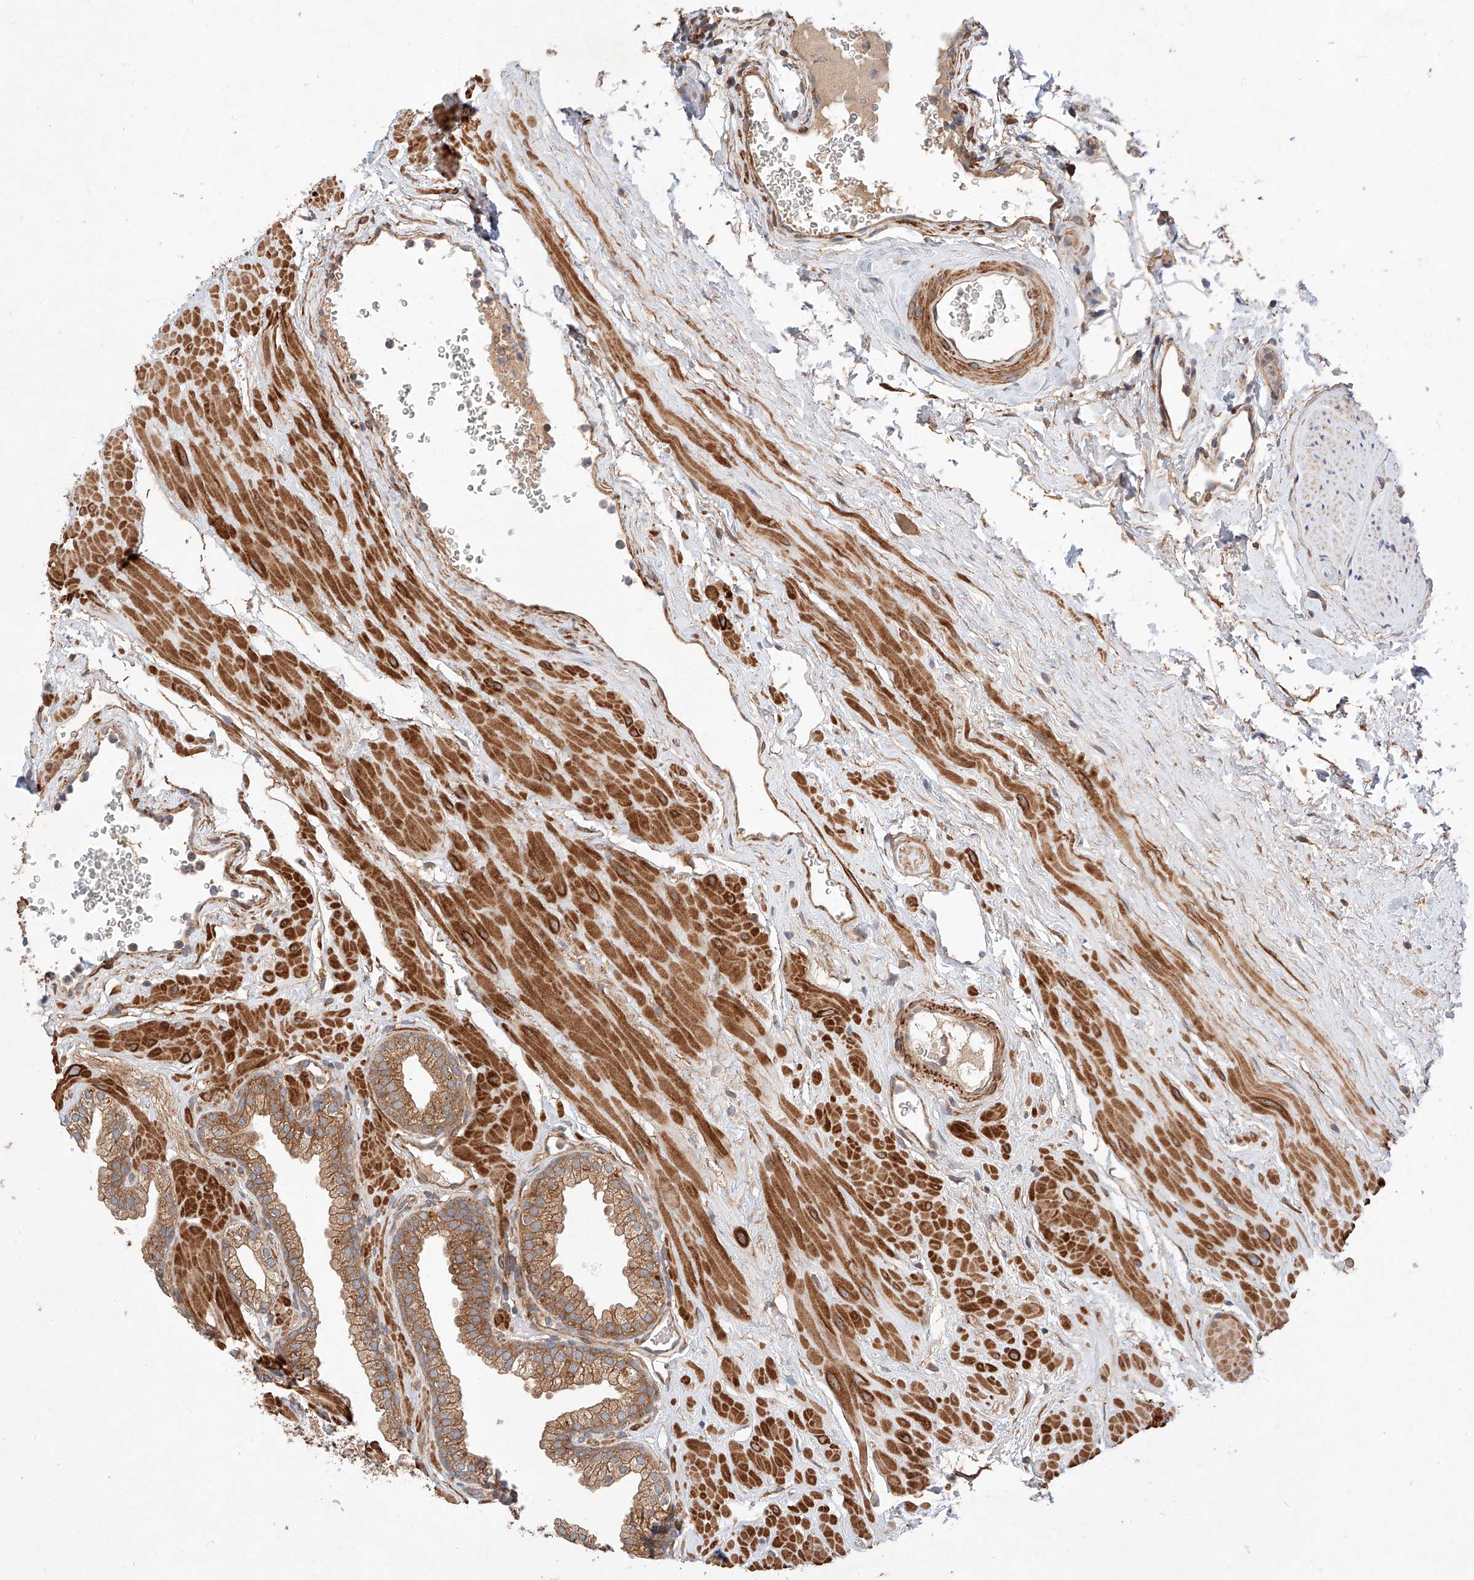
{"staining": {"intensity": "moderate", "quantity": ">75%", "location": "cytoplasmic/membranous"}, "tissue": "prostate", "cell_type": "Glandular cells", "image_type": "normal", "snomed": [{"axis": "morphology", "description": "Normal tissue, NOS"}, {"axis": "morphology", "description": "Urothelial carcinoma, Low grade"}, {"axis": "topography", "description": "Urinary bladder"}, {"axis": "topography", "description": "Prostate"}], "caption": "Immunohistochemical staining of unremarkable prostate displays moderate cytoplasmic/membranous protein staining in about >75% of glandular cells.", "gene": "RAB23", "patient": {"sex": "male", "age": 60}}